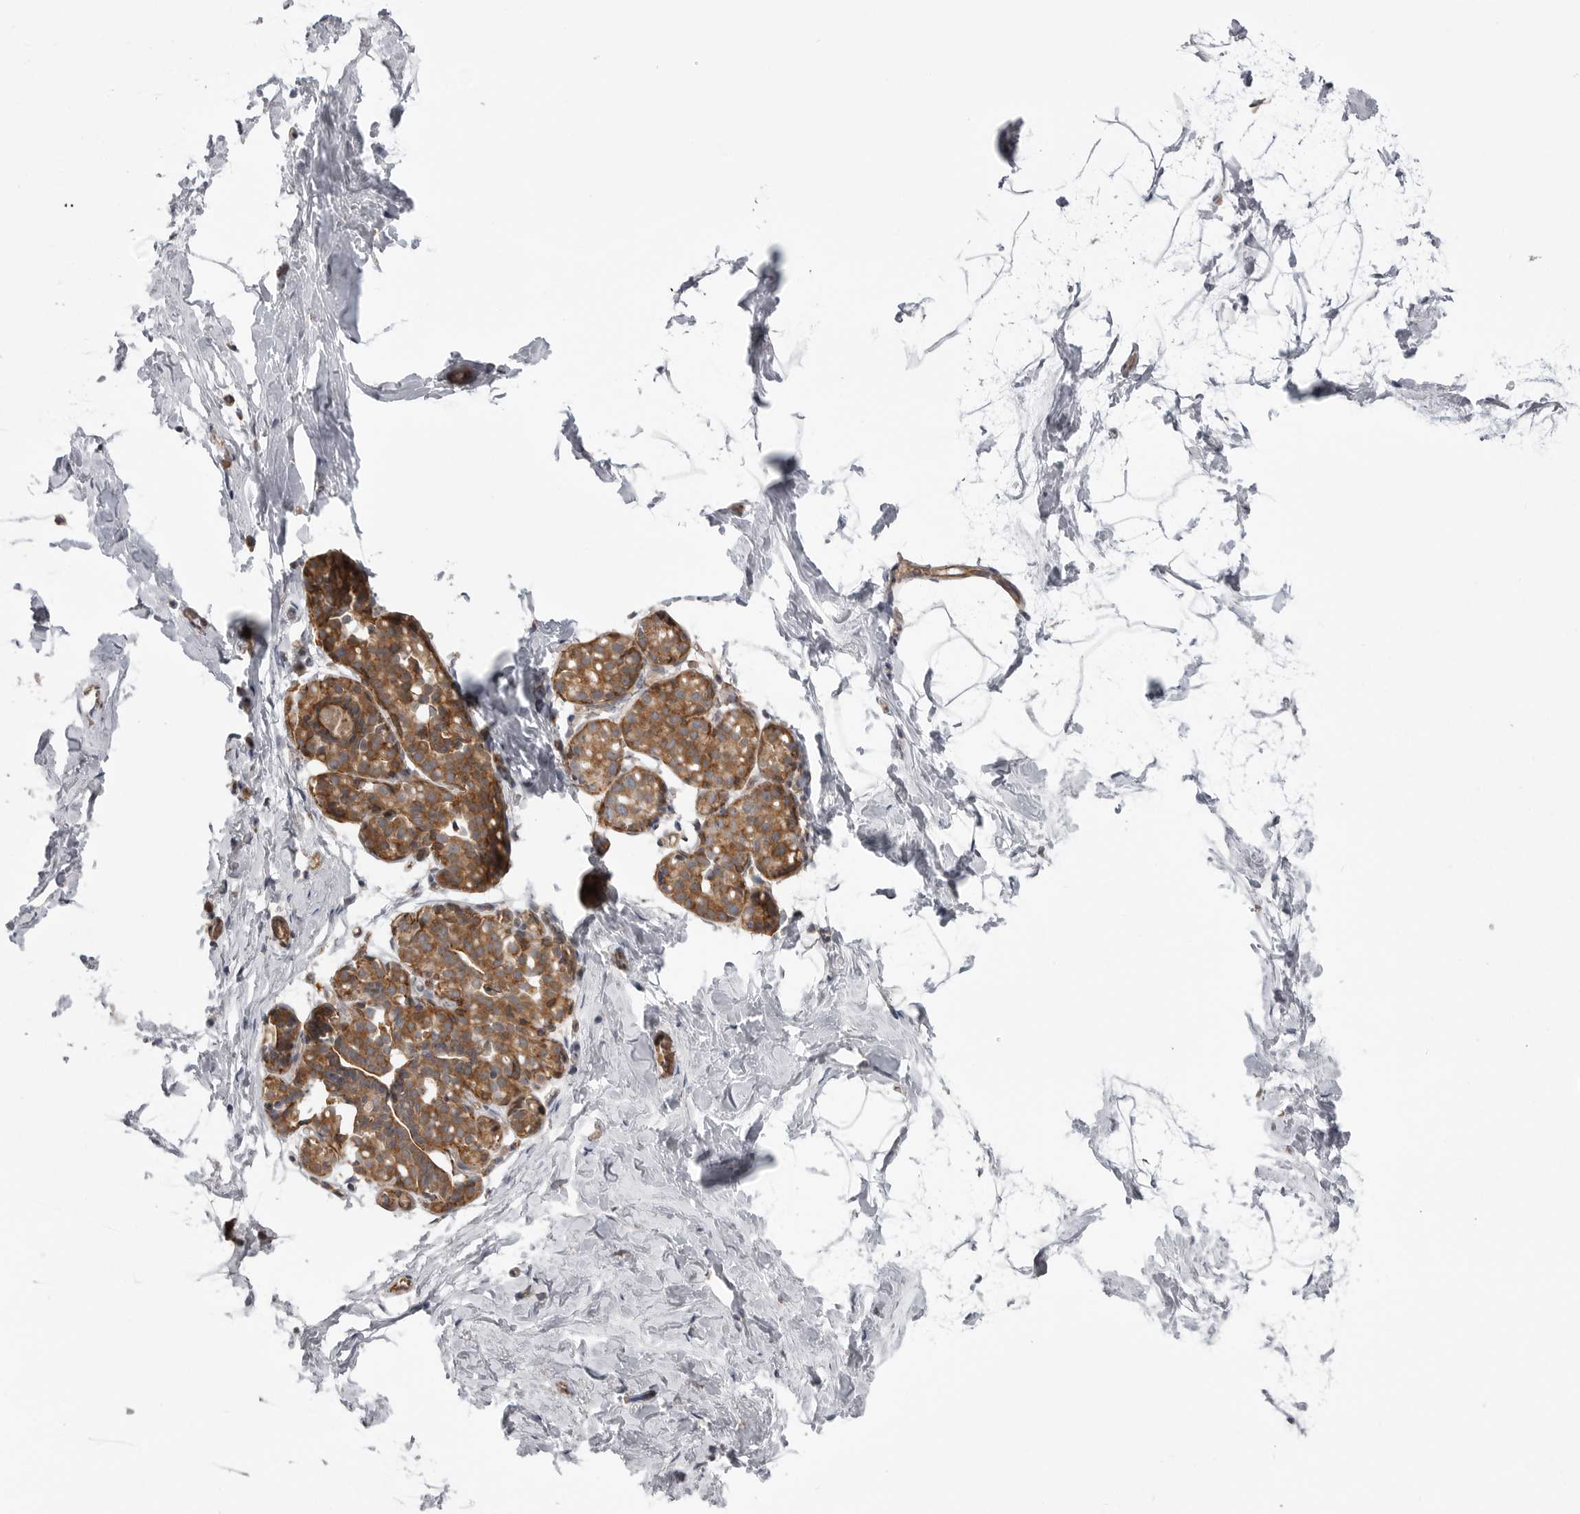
{"staining": {"intensity": "negative", "quantity": "none", "location": "none"}, "tissue": "breast", "cell_type": "Adipocytes", "image_type": "normal", "snomed": [{"axis": "morphology", "description": "Normal tissue, NOS"}, {"axis": "topography", "description": "Breast"}], "caption": "Adipocytes are negative for protein expression in normal human breast.", "gene": "SCP2", "patient": {"sex": "female", "age": 62}}